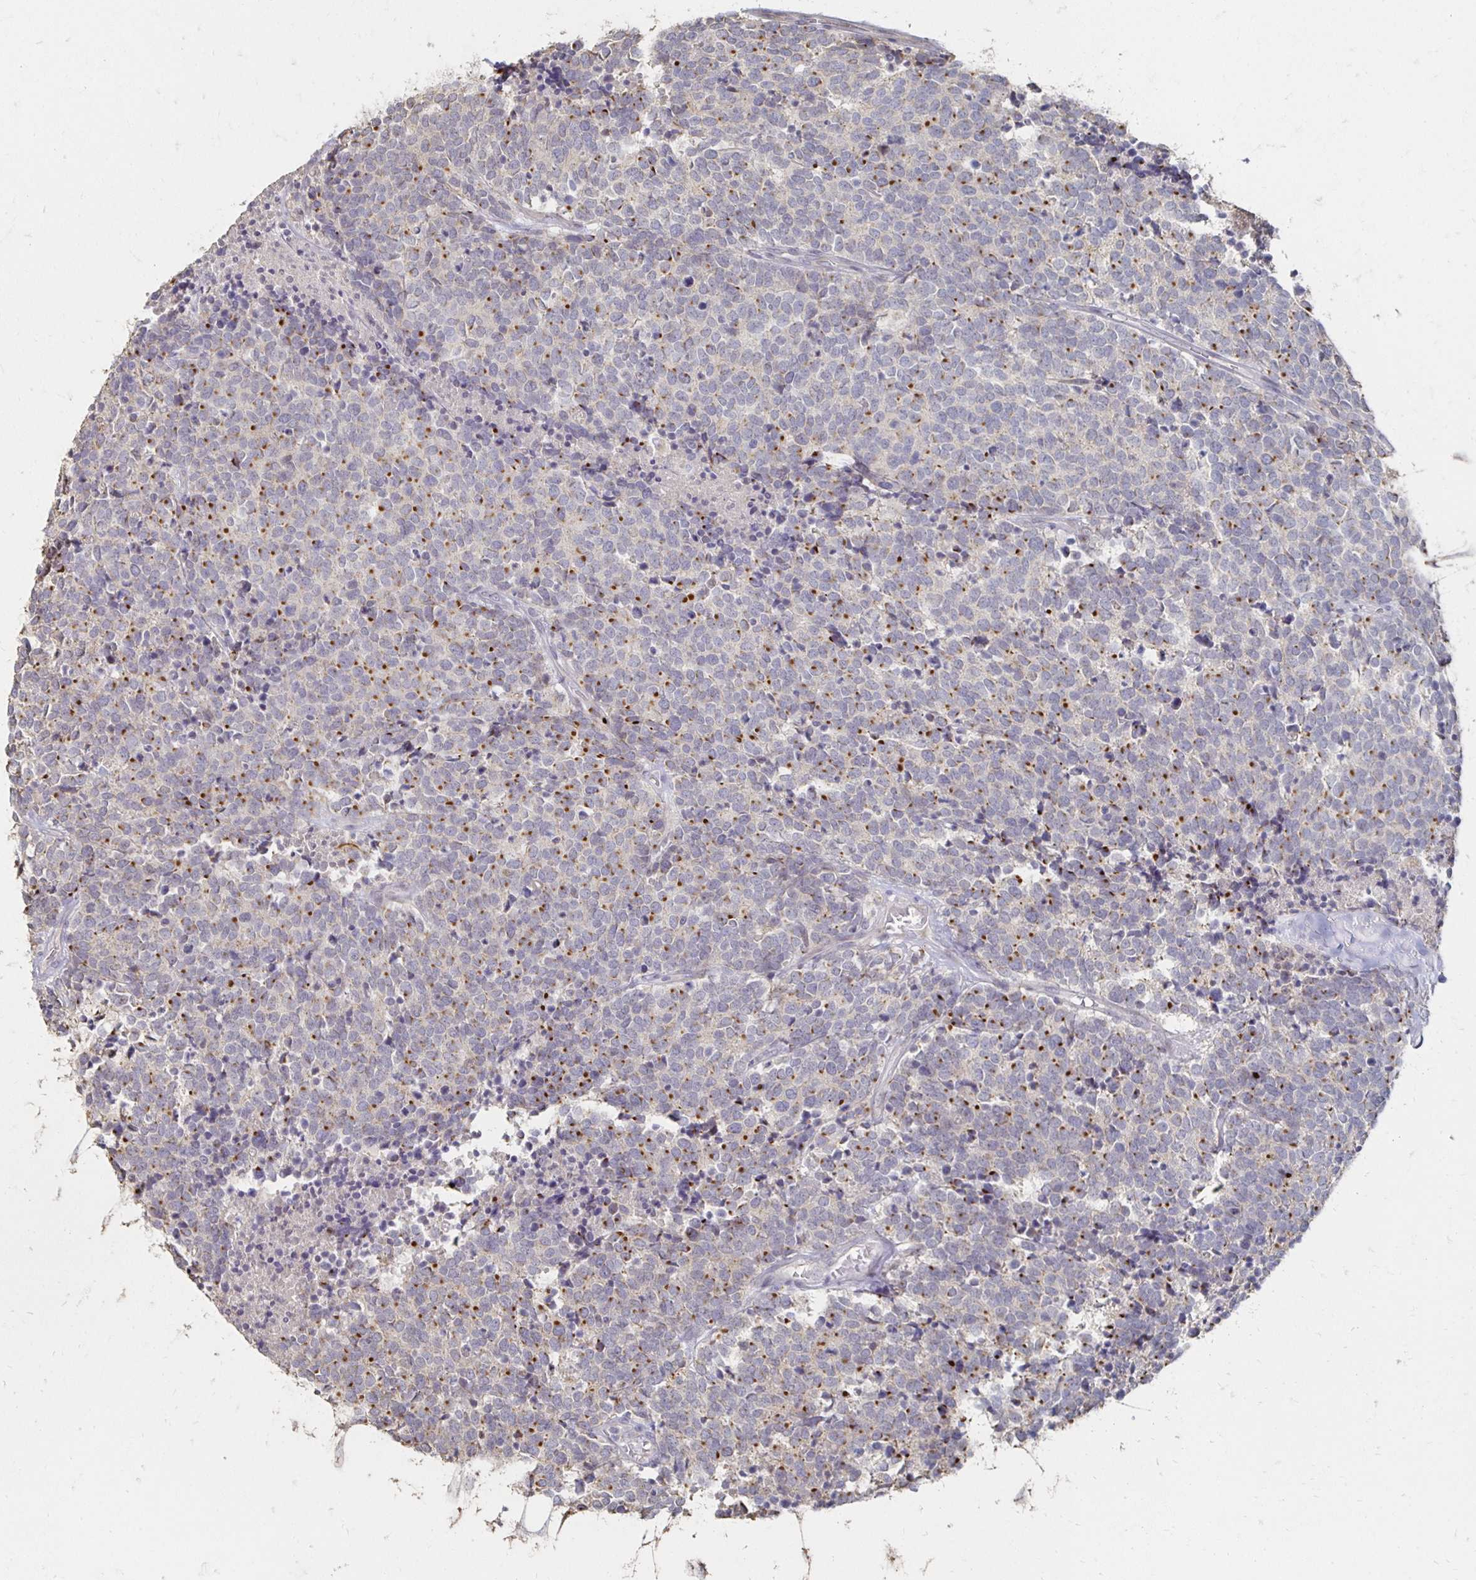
{"staining": {"intensity": "moderate", "quantity": "25%-75%", "location": "cytoplasmic/membranous"}, "tissue": "carcinoid", "cell_type": "Tumor cells", "image_type": "cancer", "snomed": [{"axis": "morphology", "description": "Carcinoid, malignant, NOS"}, {"axis": "topography", "description": "Skin"}], "caption": "Tumor cells reveal moderate cytoplasmic/membranous positivity in approximately 25%-75% of cells in carcinoid. (DAB (3,3'-diaminobenzidine) = brown stain, brightfield microscopy at high magnification).", "gene": "ZNF727", "patient": {"sex": "female", "age": 79}}